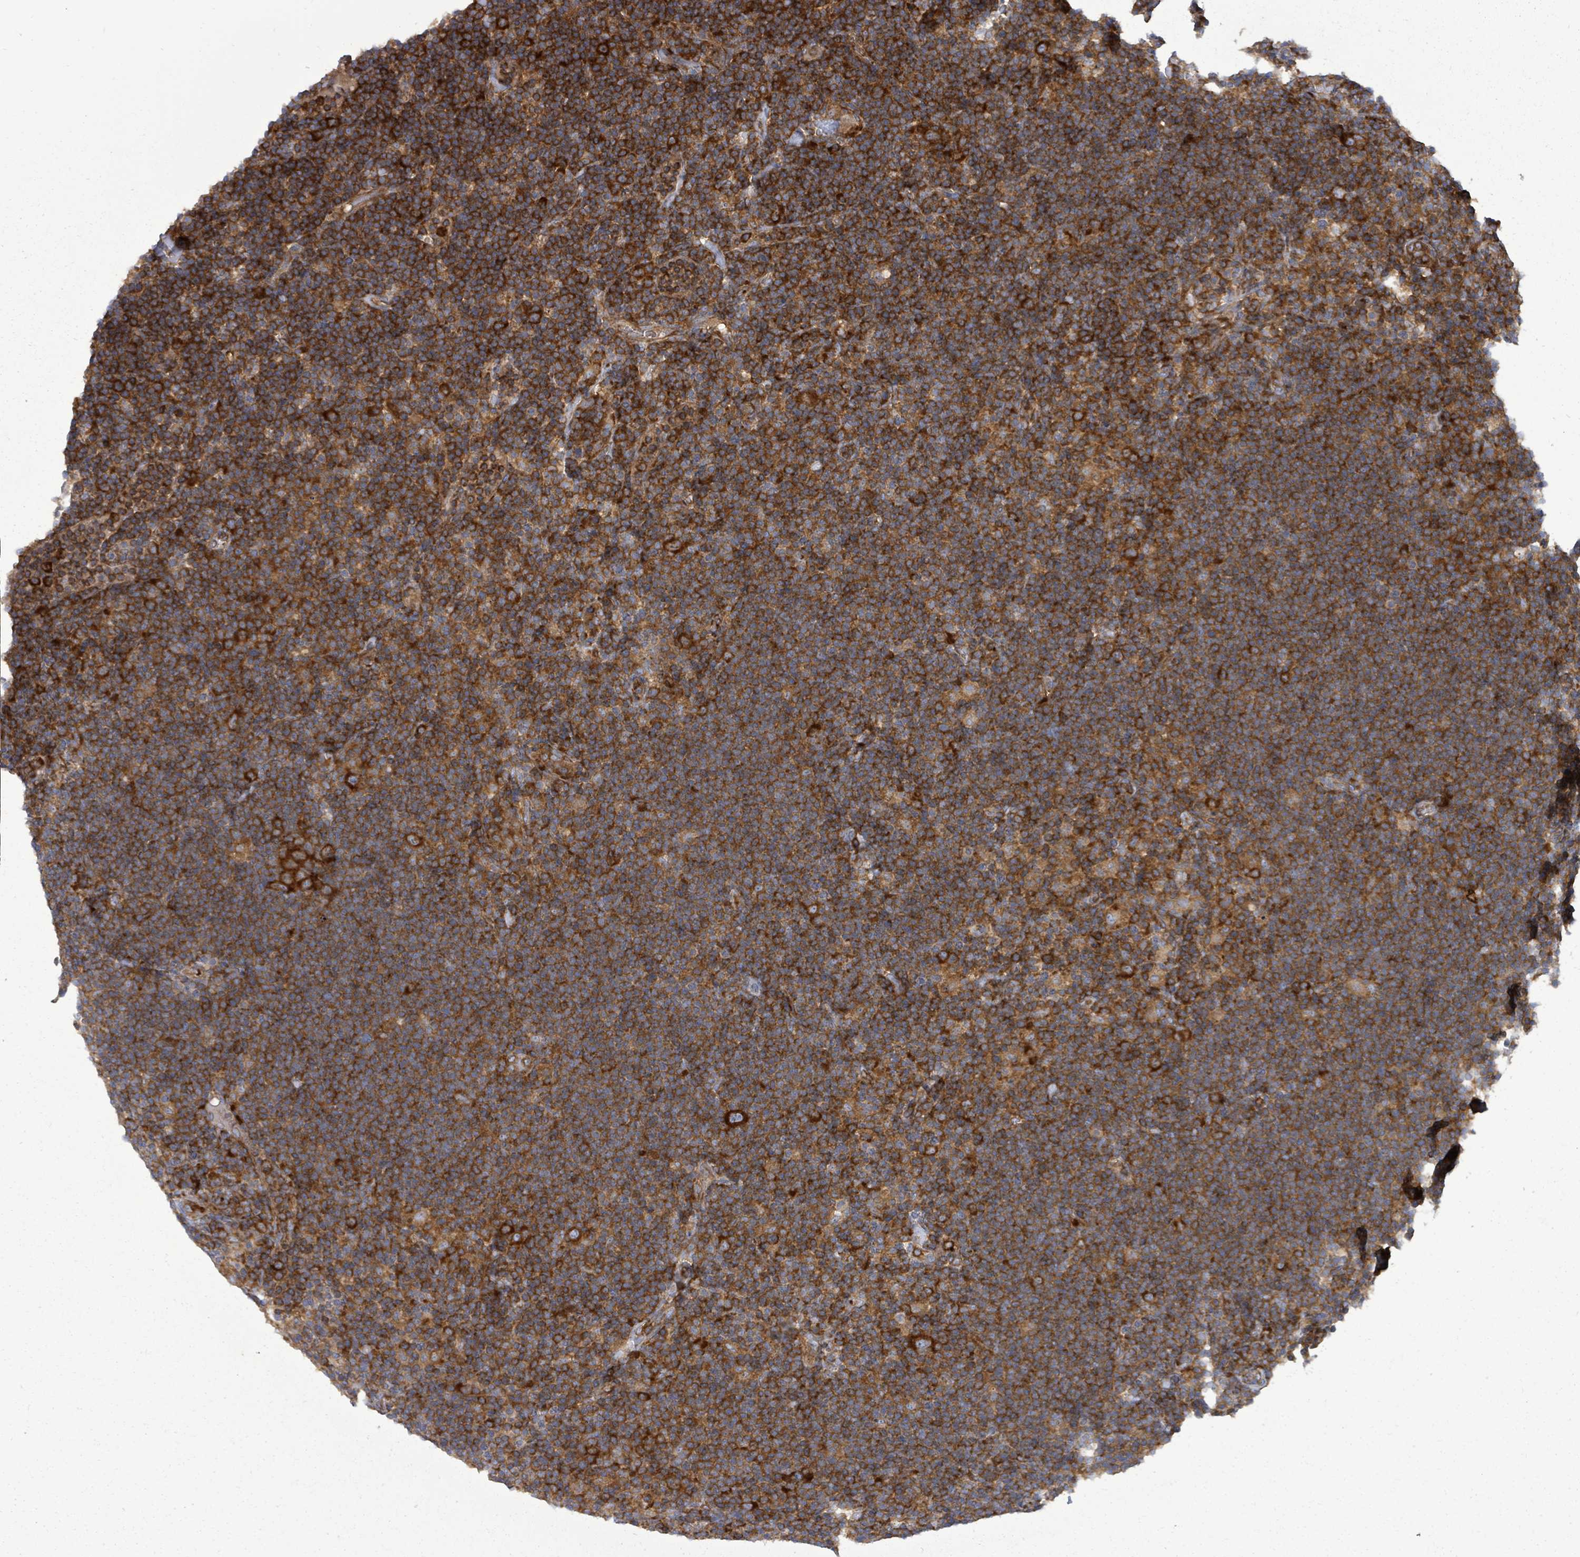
{"staining": {"intensity": "strong", "quantity": ">75%", "location": "cytoplasmic/membranous"}, "tissue": "lymphoma", "cell_type": "Tumor cells", "image_type": "cancer", "snomed": [{"axis": "morphology", "description": "Hodgkin's disease, NOS"}, {"axis": "topography", "description": "Lymph node"}], "caption": "The photomicrograph reveals immunohistochemical staining of lymphoma. There is strong cytoplasmic/membranous positivity is appreciated in approximately >75% of tumor cells.", "gene": "EIF3C", "patient": {"sex": "female", "age": 57}}